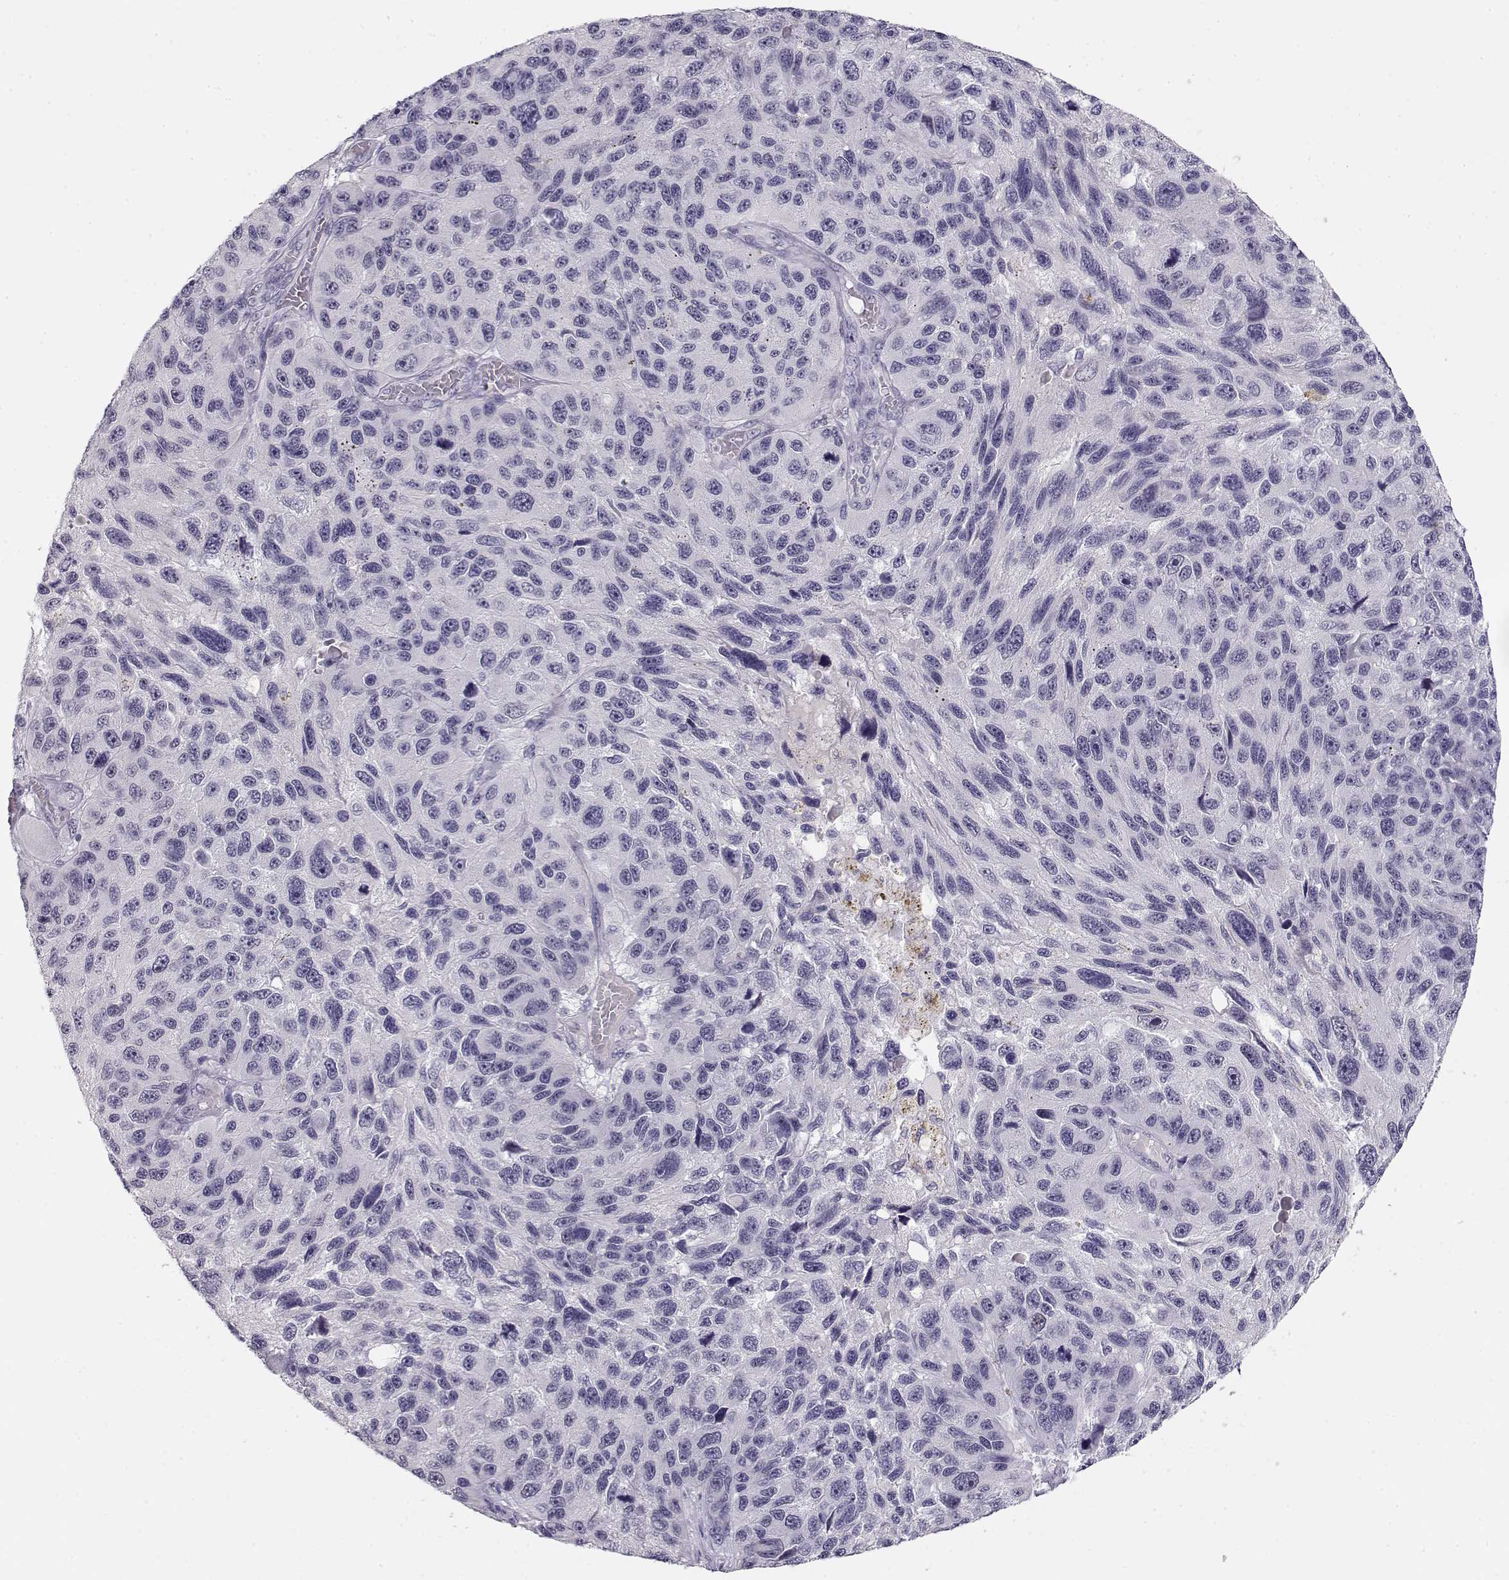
{"staining": {"intensity": "negative", "quantity": "none", "location": "none"}, "tissue": "melanoma", "cell_type": "Tumor cells", "image_type": "cancer", "snomed": [{"axis": "morphology", "description": "Malignant melanoma, NOS"}, {"axis": "topography", "description": "Skin"}], "caption": "The histopathology image demonstrates no significant positivity in tumor cells of malignant melanoma.", "gene": "IMPG1", "patient": {"sex": "male", "age": 53}}